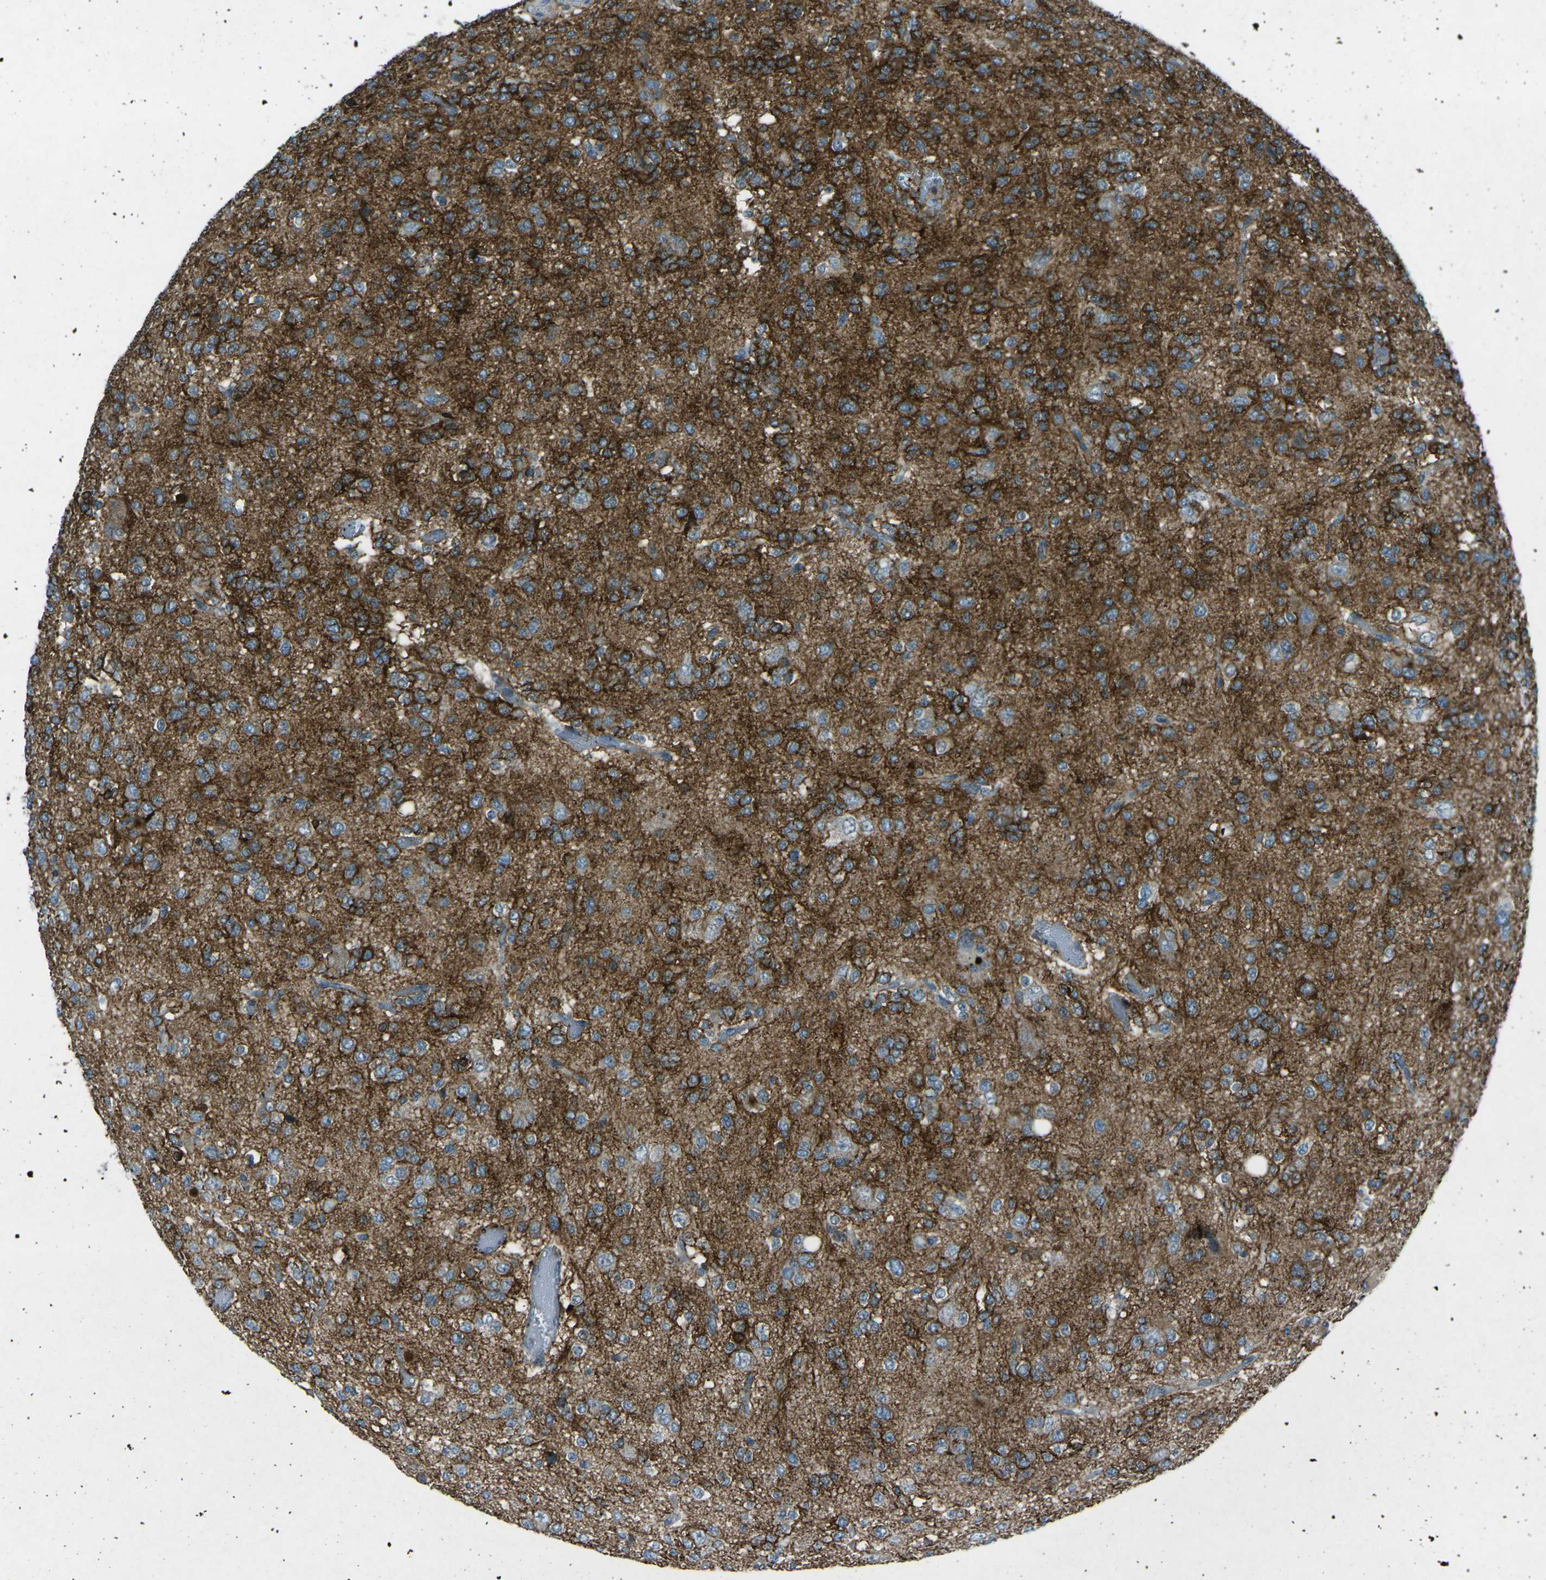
{"staining": {"intensity": "strong", "quantity": ">75%", "location": "cytoplasmic/membranous"}, "tissue": "glioma", "cell_type": "Tumor cells", "image_type": "cancer", "snomed": [{"axis": "morphology", "description": "Glioma, malignant, Low grade"}, {"axis": "topography", "description": "Brain"}], "caption": "This is a photomicrograph of immunohistochemistry staining of glioma, which shows strong staining in the cytoplasmic/membranous of tumor cells.", "gene": "PRKCA", "patient": {"sex": "male", "age": 38}}